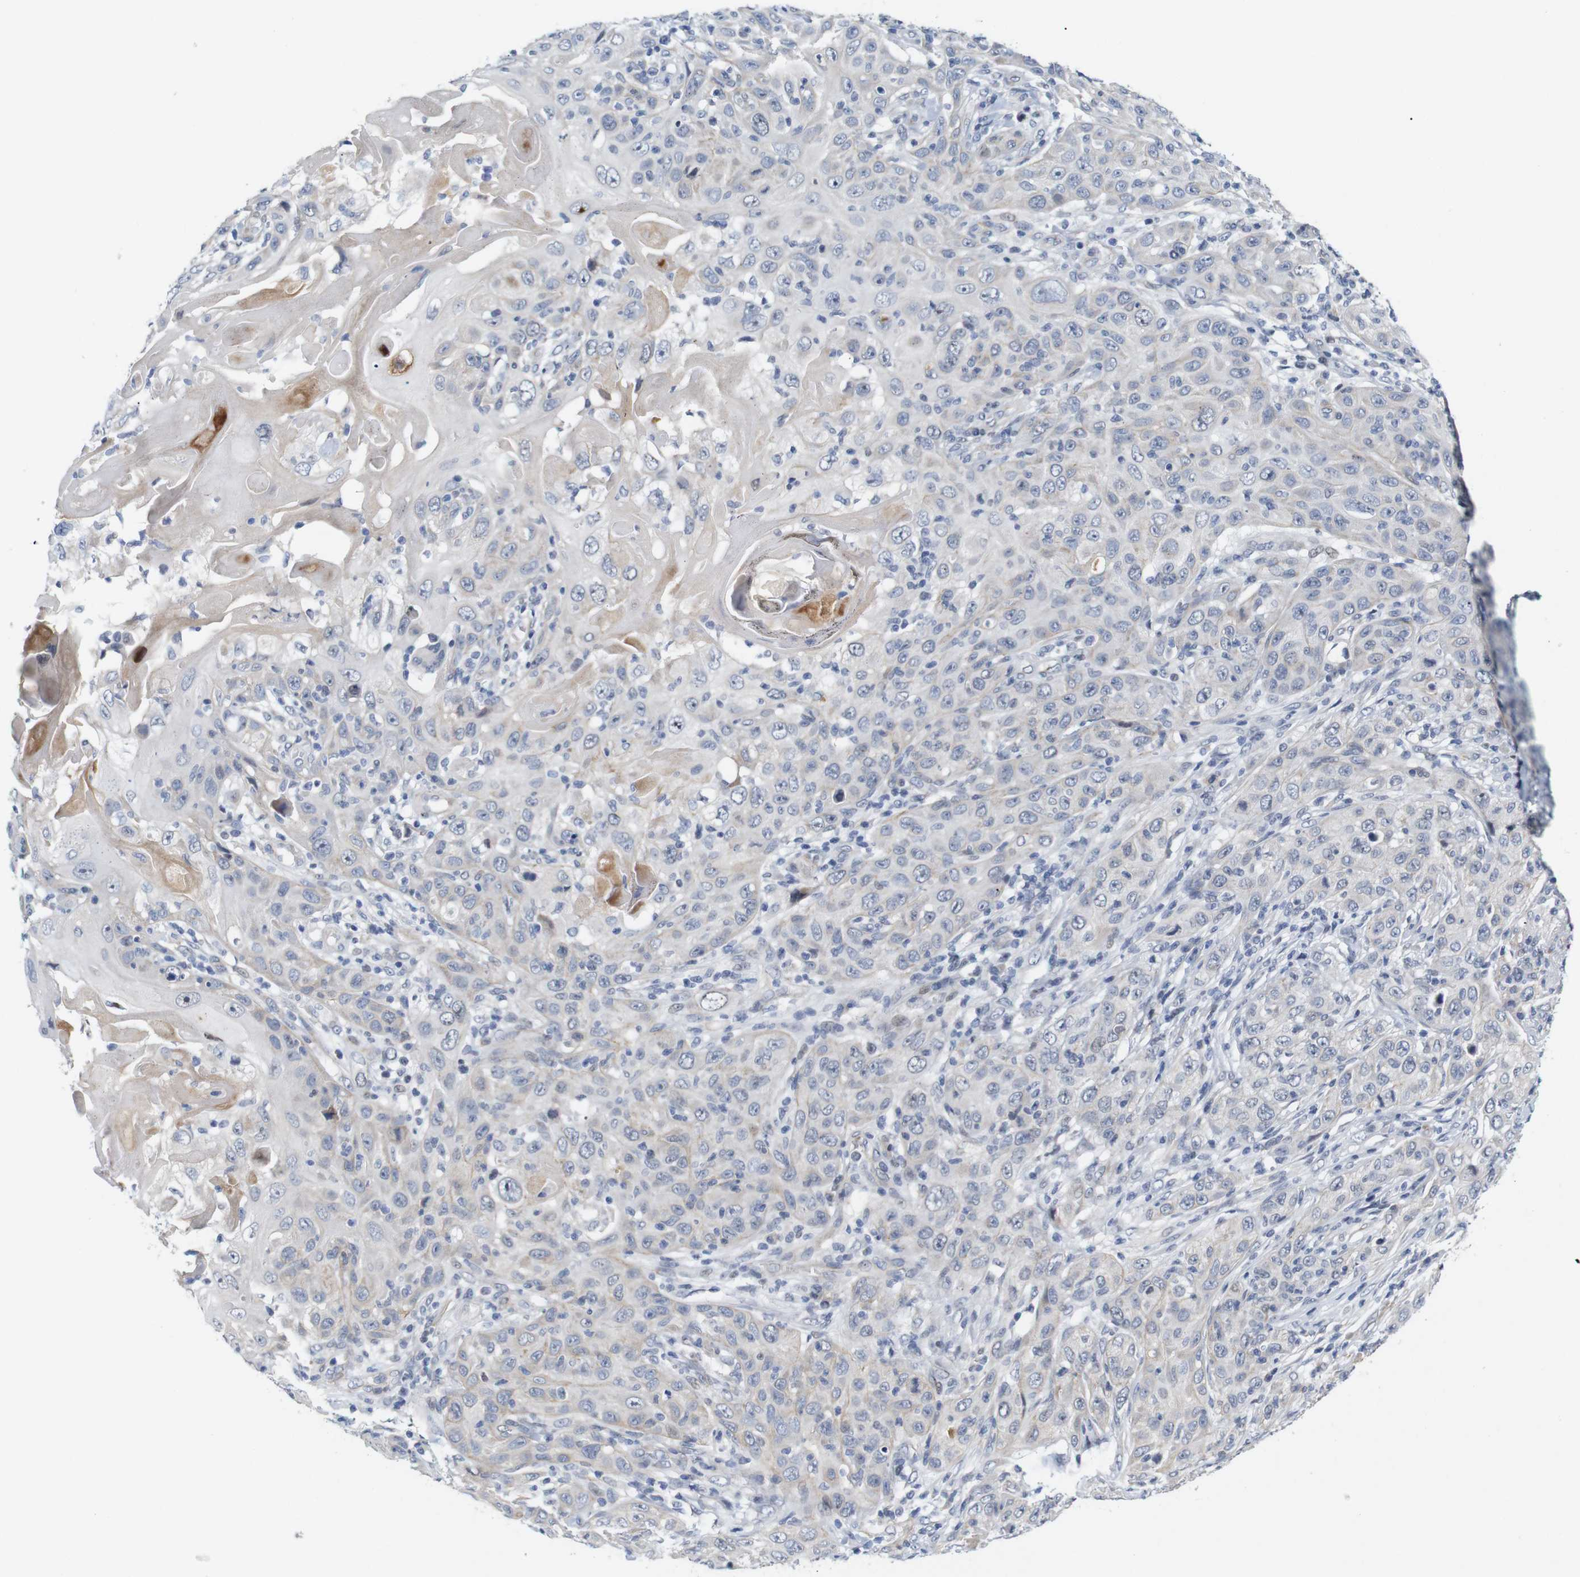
{"staining": {"intensity": "weak", "quantity": "<25%", "location": "cytoplasmic/membranous"}, "tissue": "skin cancer", "cell_type": "Tumor cells", "image_type": "cancer", "snomed": [{"axis": "morphology", "description": "Squamous cell carcinoma, NOS"}, {"axis": "topography", "description": "Skin"}], "caption": "High magnification brightfield microscopy of squamous cell carcinoma (skin) stained with DAB (3,3'-diaminobenzidine) (brown) and counterstained with hematoxylin (blue): tumor cells show no significant staining. (Immunohistochemistry (ihc), brightfield microscopy, high magnification).", "gene": "CYB561", "patient": {"sex": "female", "age": 88}}